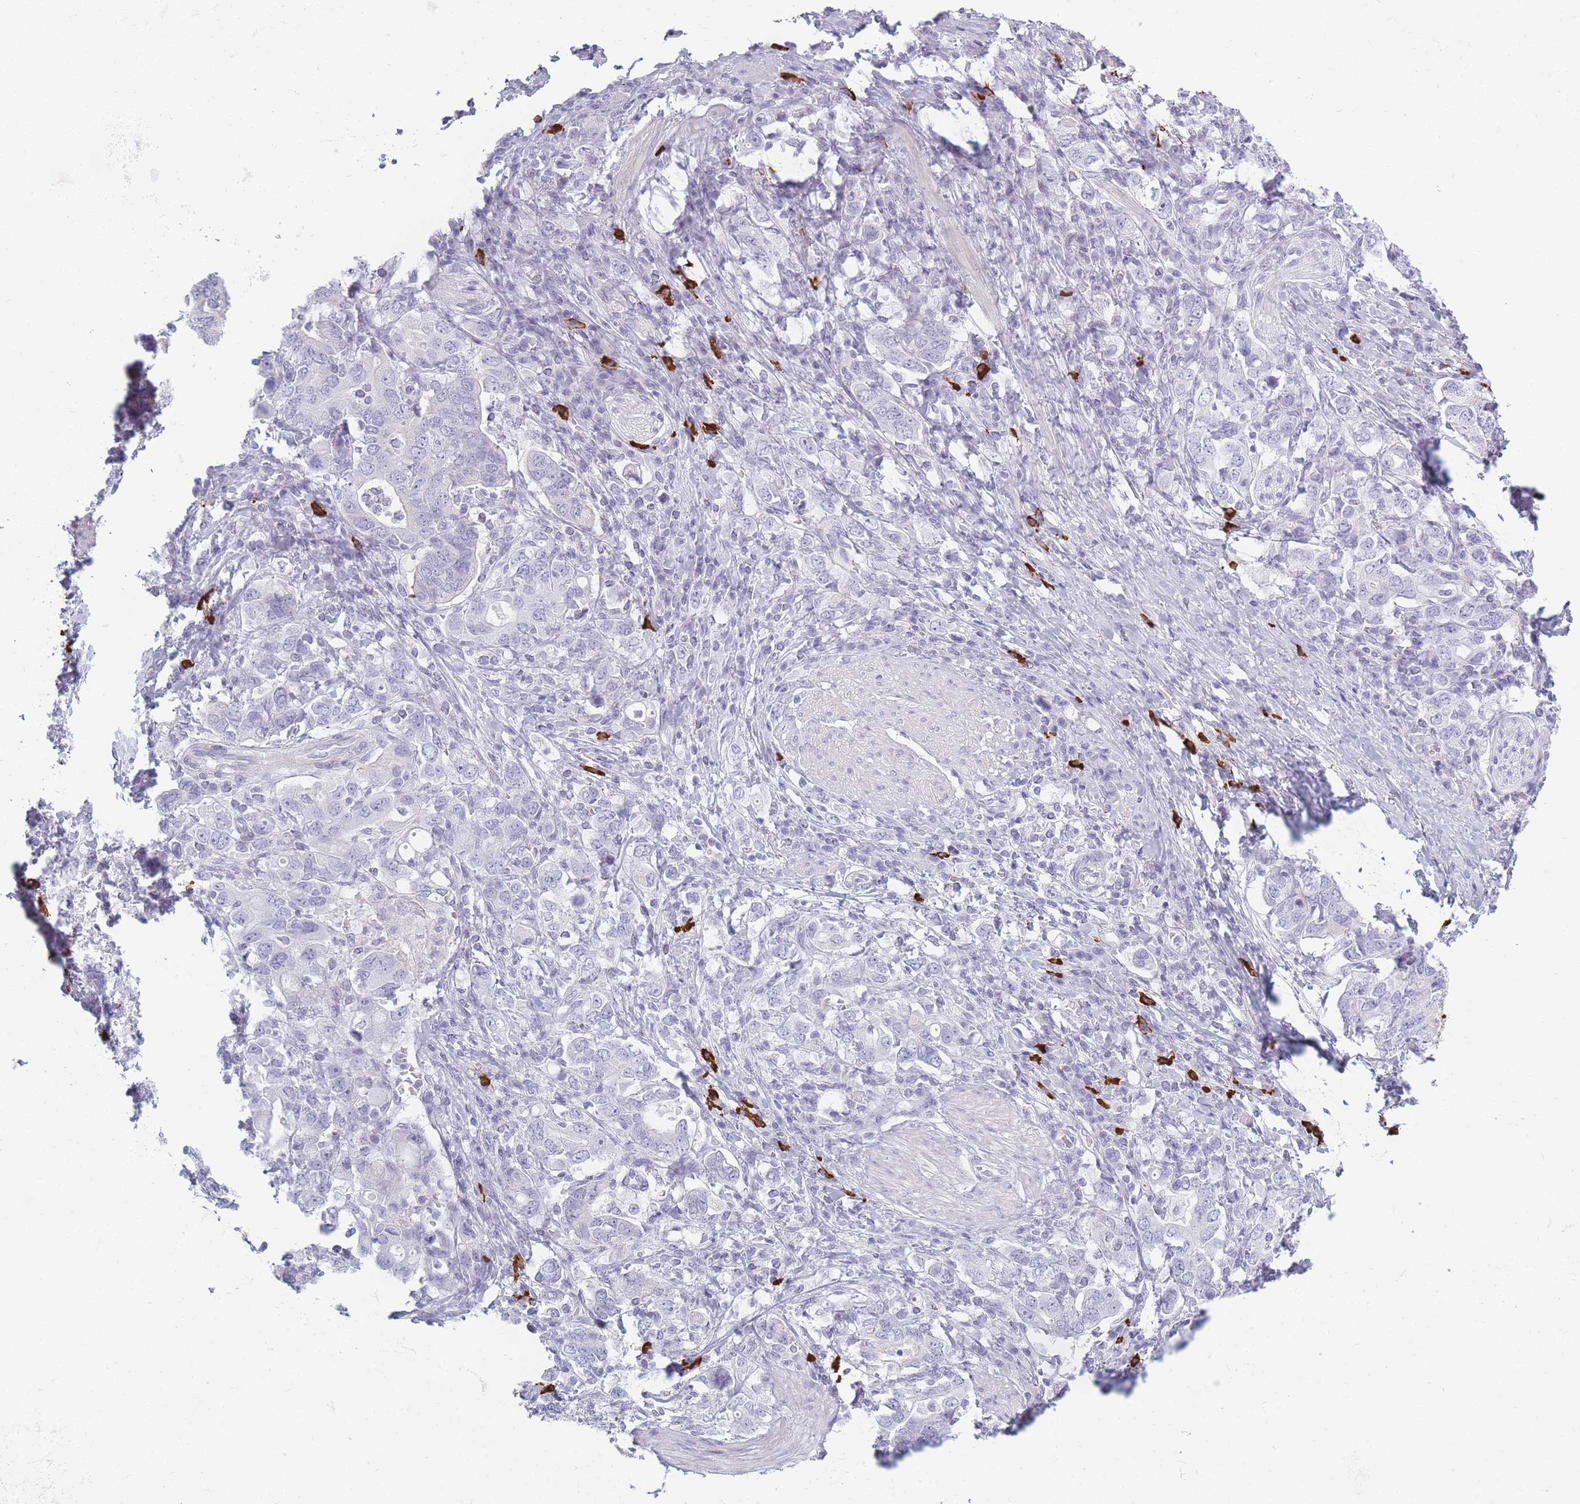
{"staining": {"intensity": "negative", "quantity": "none", "location": "none"}, "tissue": "stomach cancer", "cell_type": "Tumor cells", "image_type": "cancer", "snomed": [{"axis": "morphology", "description": "Adenocarcinoma, NOS"}, {"axis": "topography", "description": "Stomach, upper"}, {"axis": "topography", "description": "Stomach"}], "caption": "An IHC photomicrograph of adenocarcinoma (stomach) is shown. There is no staining in tumor cells of adenocarcinoma (stomach).", "gene": "PLEKHG2", "patient": {"sex": "male", "age": 62}}